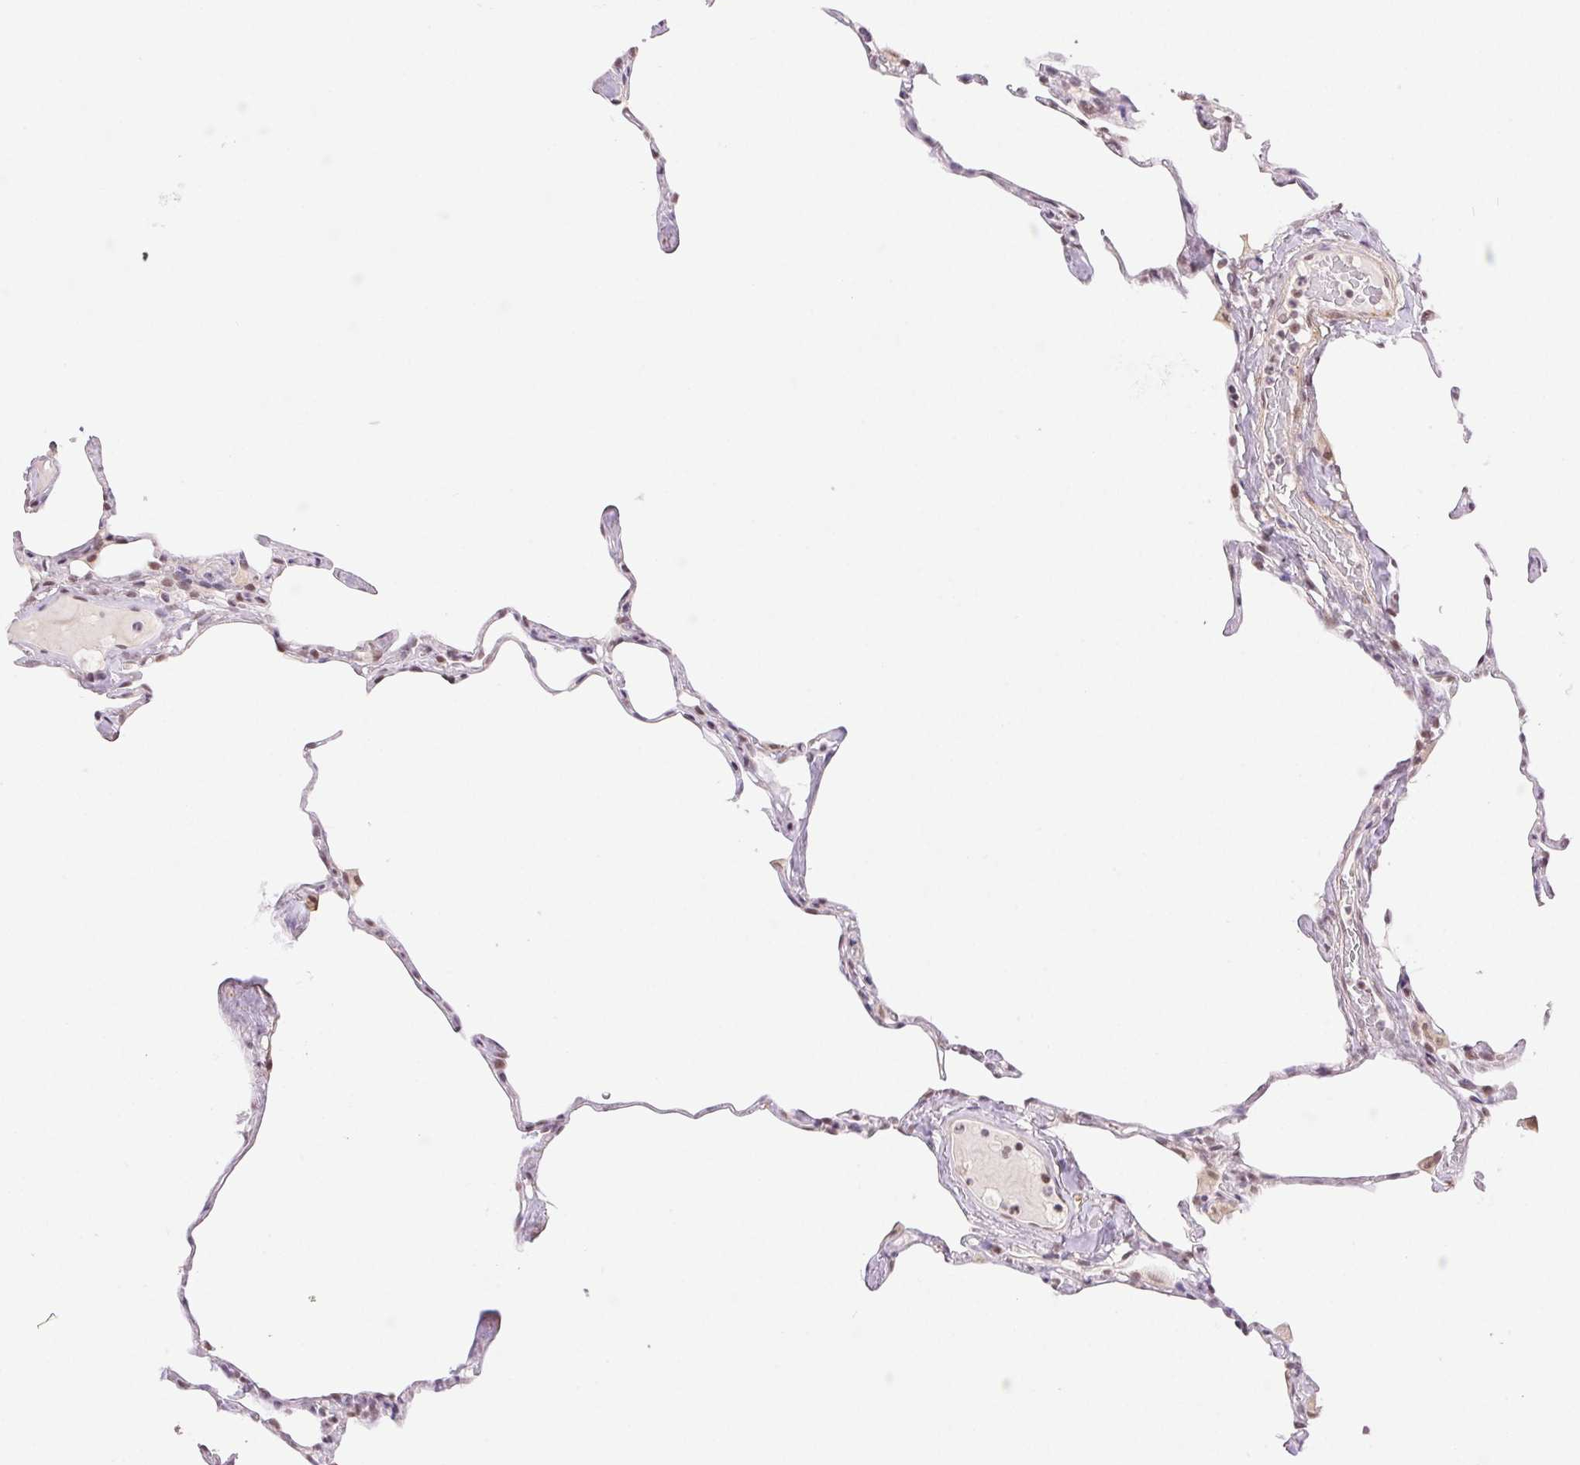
{"staining": {"intensity": "moderate", "quantity": "<25%", "location": "nuclear"}, "tissue": "lung", "cell_type": "Alveolar cells", "image_type": "normal", "snomed": [{"axis": "morphology", "description": "Normal tissue, NOS"}, {"axis": "topography", "description": "Lung"}], "caption": "About <25% of alveolar cells in benign human lung demonstrate moderate nuclear protein expression as visualized by brown immunohistochemical staining.", "gene": "PRPF18", "patient": {"sex": "male", "age": 65}}